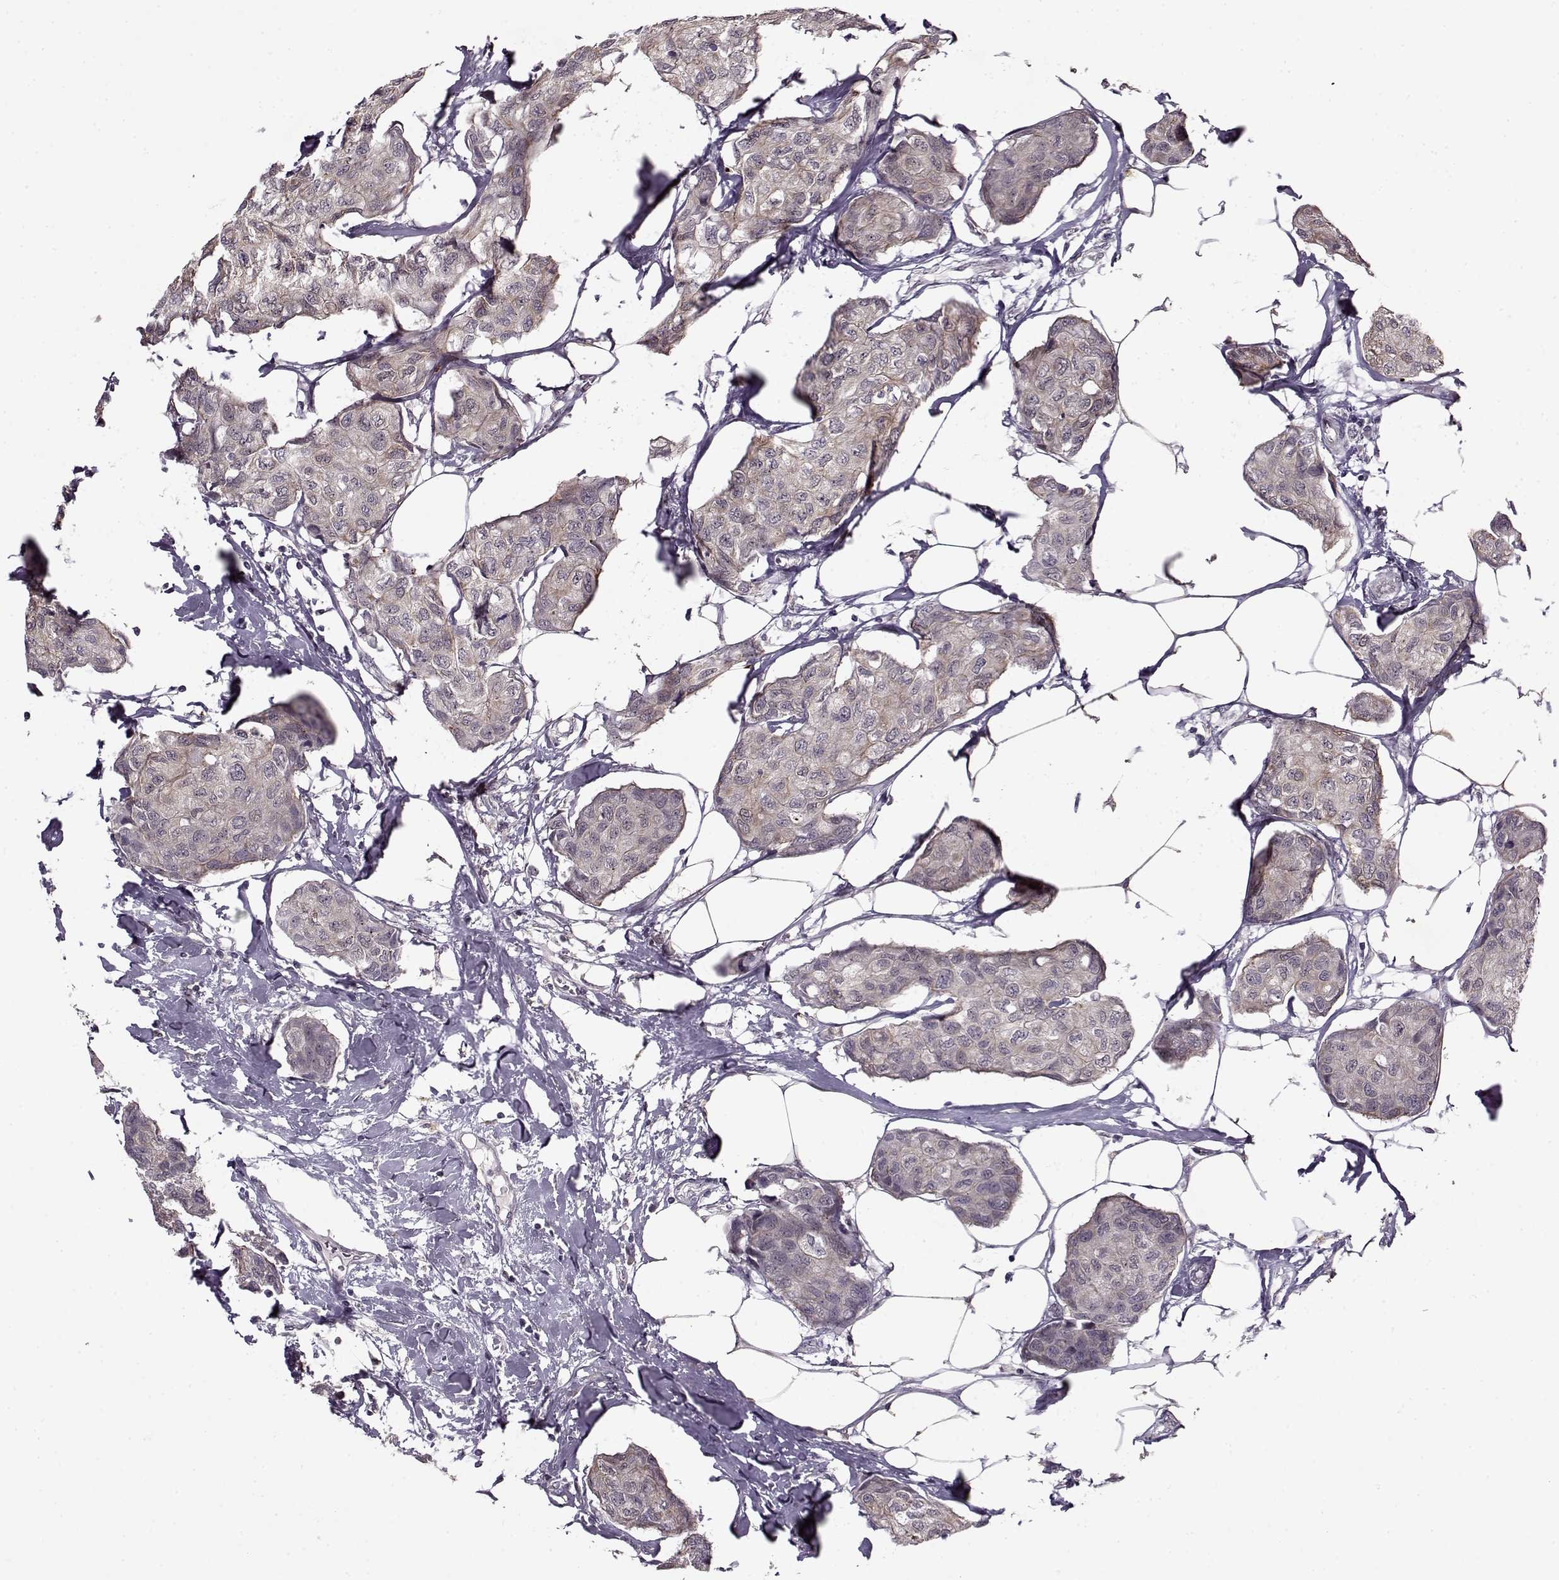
{"staining": {"intensity": "weak", "quantity": "<25%", "location": "cytoplasmic/membranous"}, "tissue": "breast cancer", "cell_type": "Tumor cells", "image_type": "cancer", "snomed": [{"axis": "morphology", "description": "Duct carcinoma"}, {"axis": "topography", "description": "Breast"}], "caption": "Tumor cells are negative for protein expression in human breast cancer (infiltrating ductal carcinoma).", "gene": "DENND4B", "patient": {"sex": "female", "age": 80}}